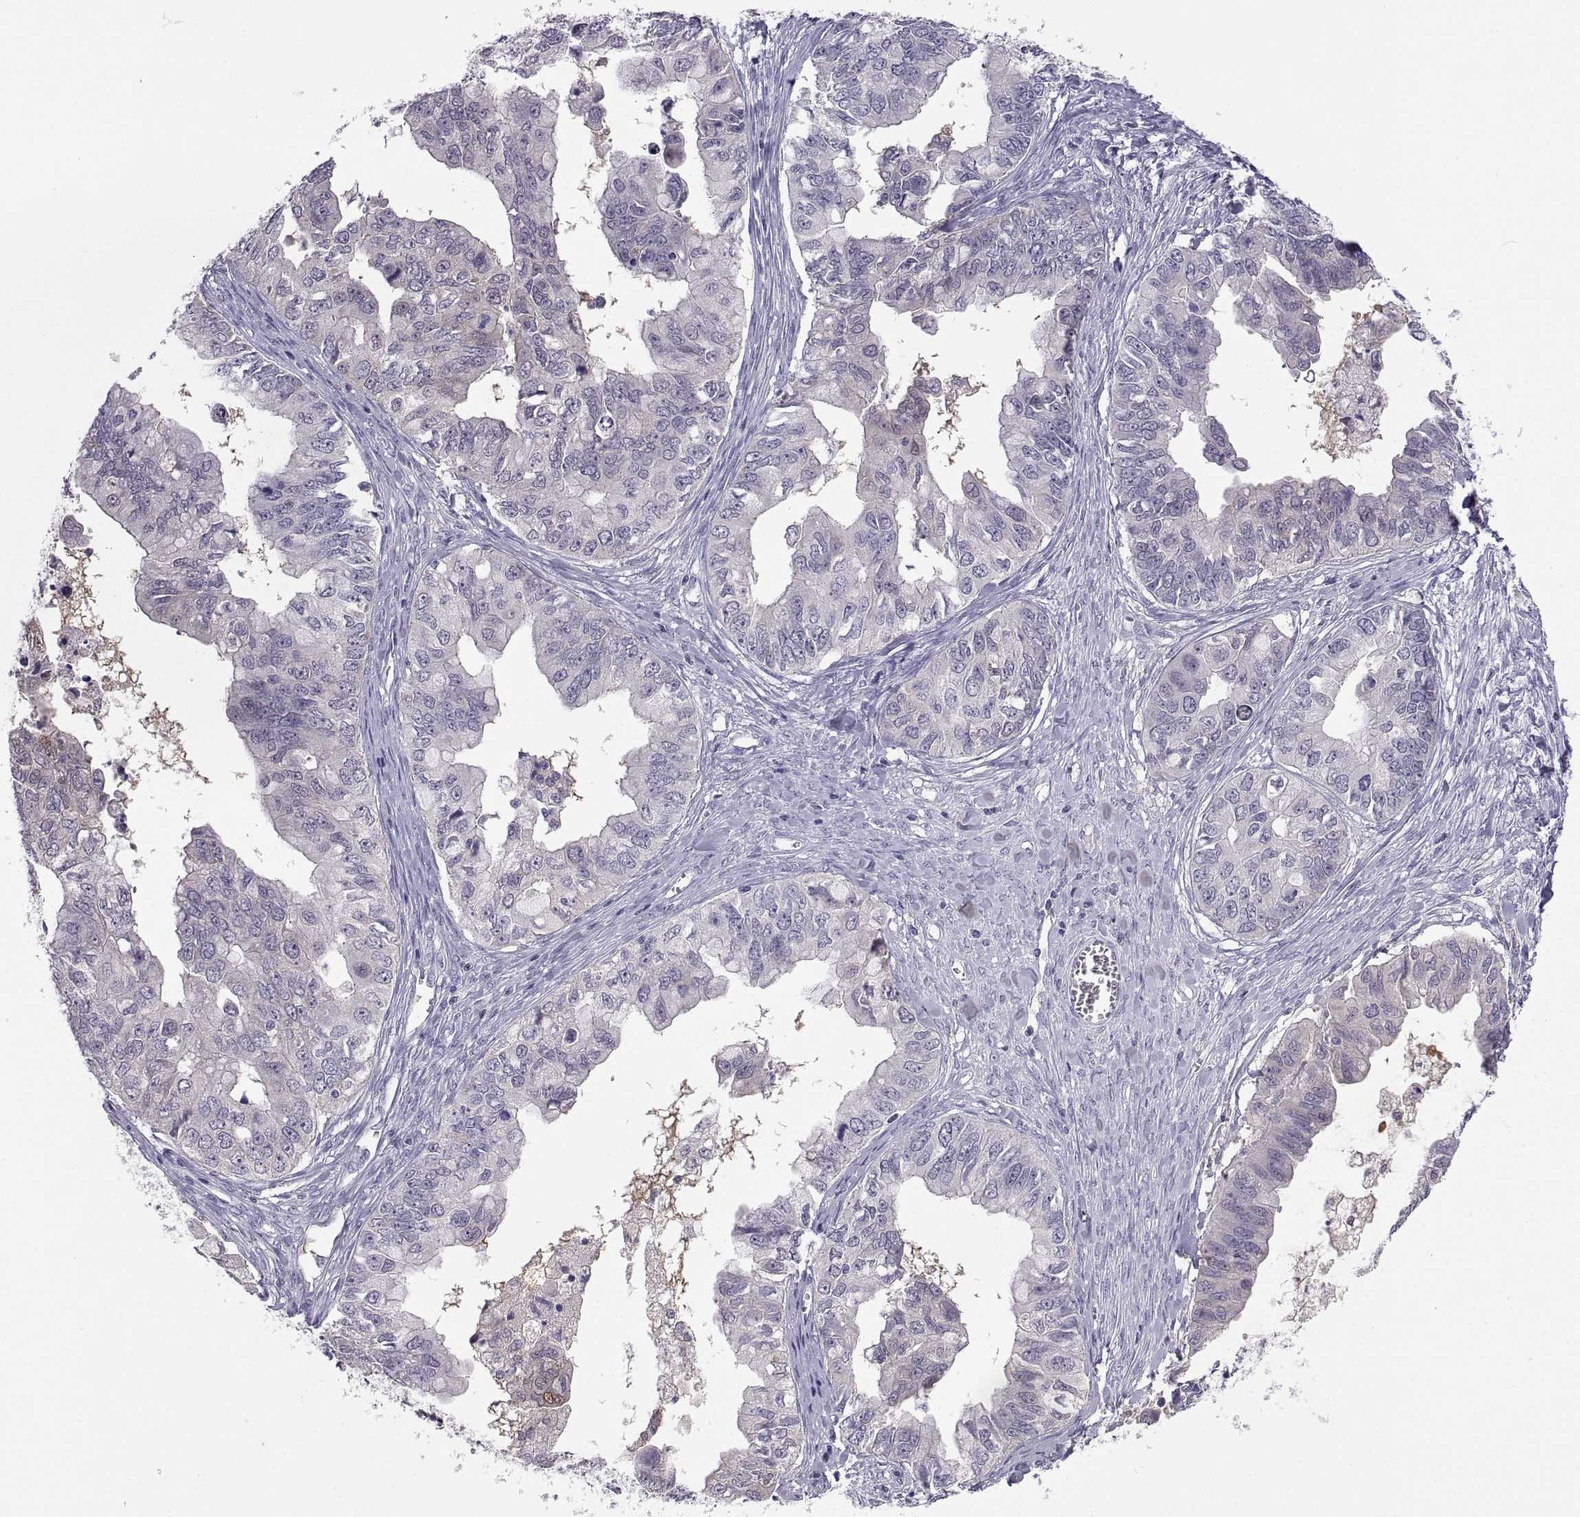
{"staining": {"intensity": "negative", "quantity": "none", "location": "none"}, "tissue": "ovarian cancer", "cell_type": "Tumor cells", "image_type": "cancer", "snomed": [{"axis": "morphology", "description": "Cystadenocarcinoma, mucinous, NOS"}, {"axis": "topography", "description": "Ovary"}], "caption": "DAB immunohistochemical staining of human mucinous cystadenocarcinoma (ovarian) displays no significant positivity in tumor cells.", "gene": "FGF9", "patient": {"sex": "female", "age": 76}}